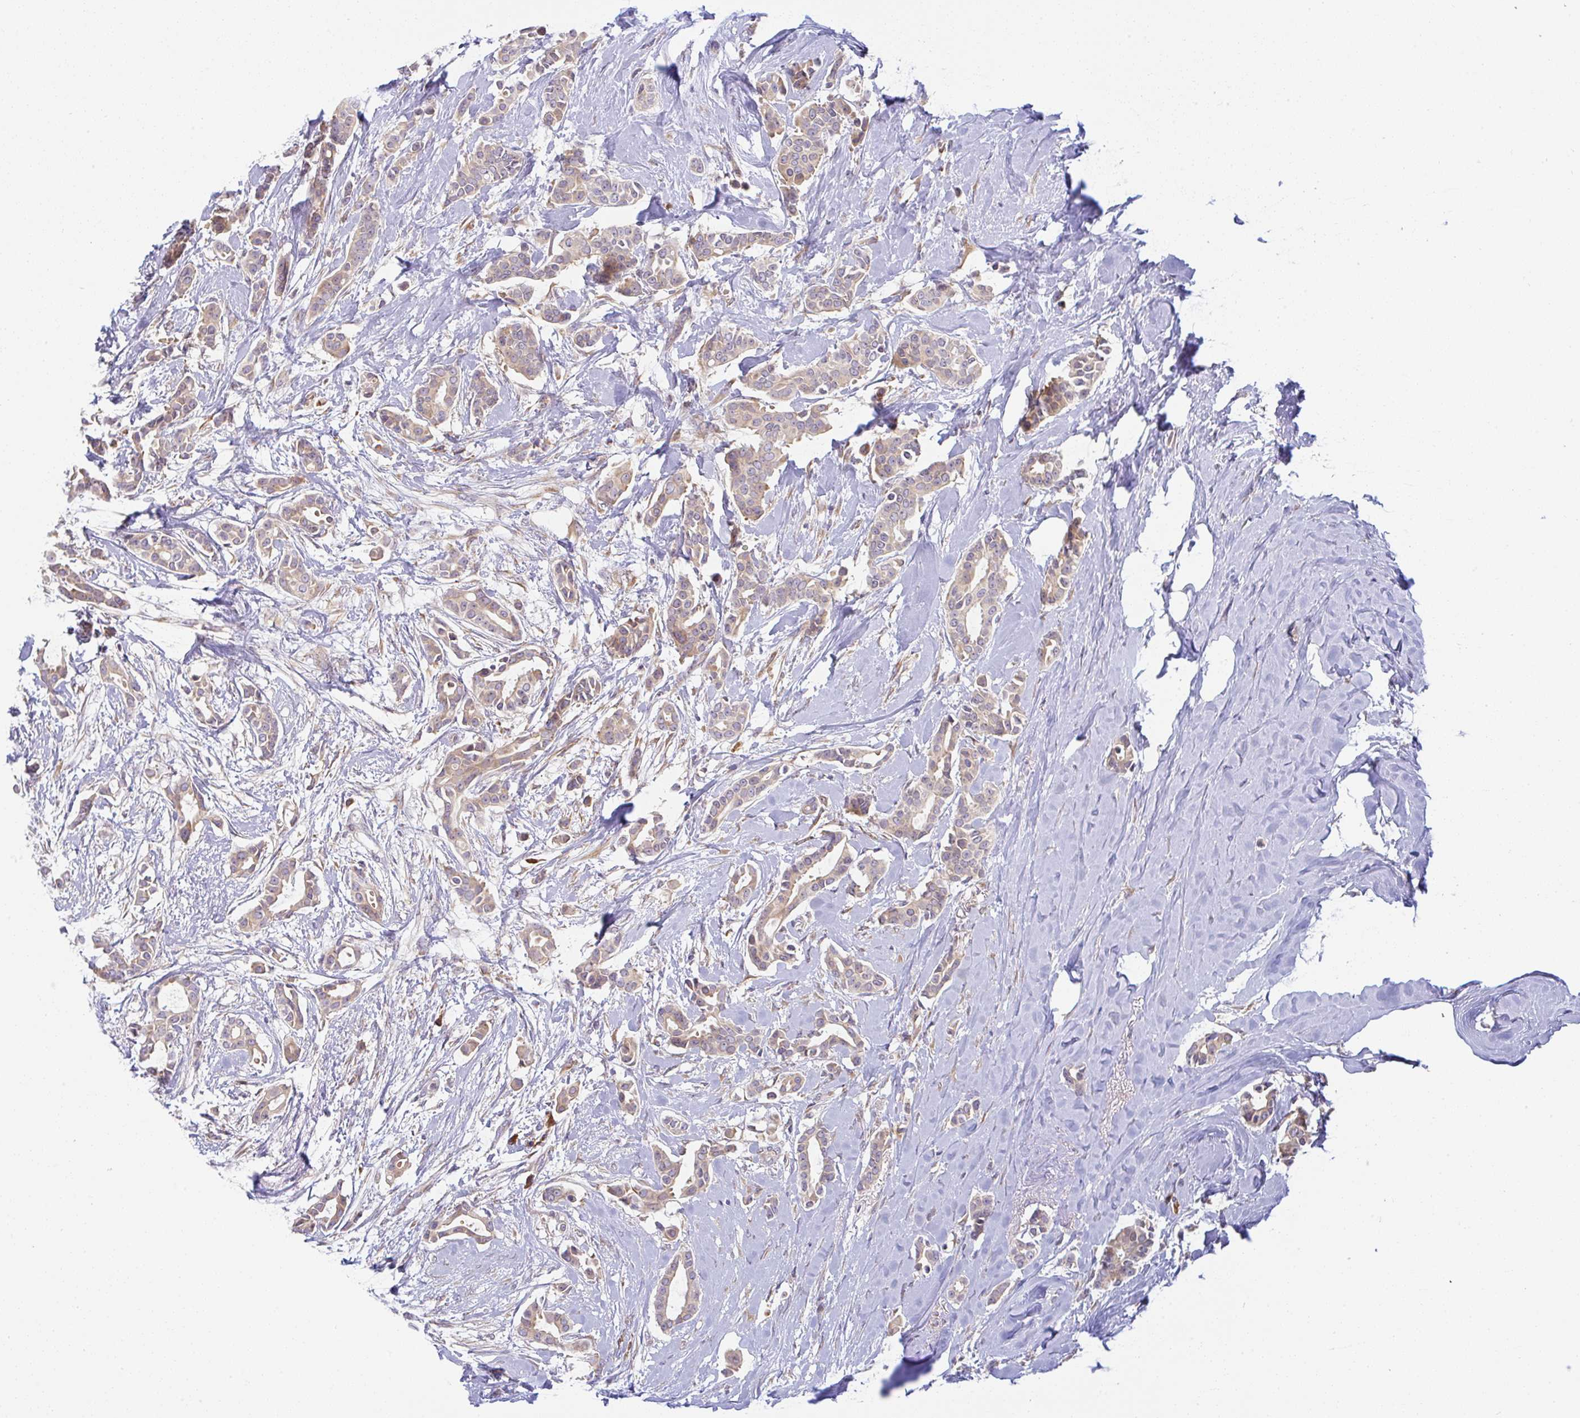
{"staining": {"intensity": "weak", "quantity": ">75%", "location": "cytoplasmic/membranous"}, "tissue": "breast cancer", "cell_type": "Tumor cells", "image_type": "cancer", "snomed": [{"axis": "morphology", "description": "Duct carcinoma"}, {"axis": "topography", "description": "Breast"}], "caption": "A histopathology image showing weak cytoplasmic/membranous staining in approximately >75% of tumor cells in breast invasive ductal carcinoma, as visualized by brown immunohistochemical staining.", "gene": "DERL2", "patient": {"sex": "female", "age": 64}}